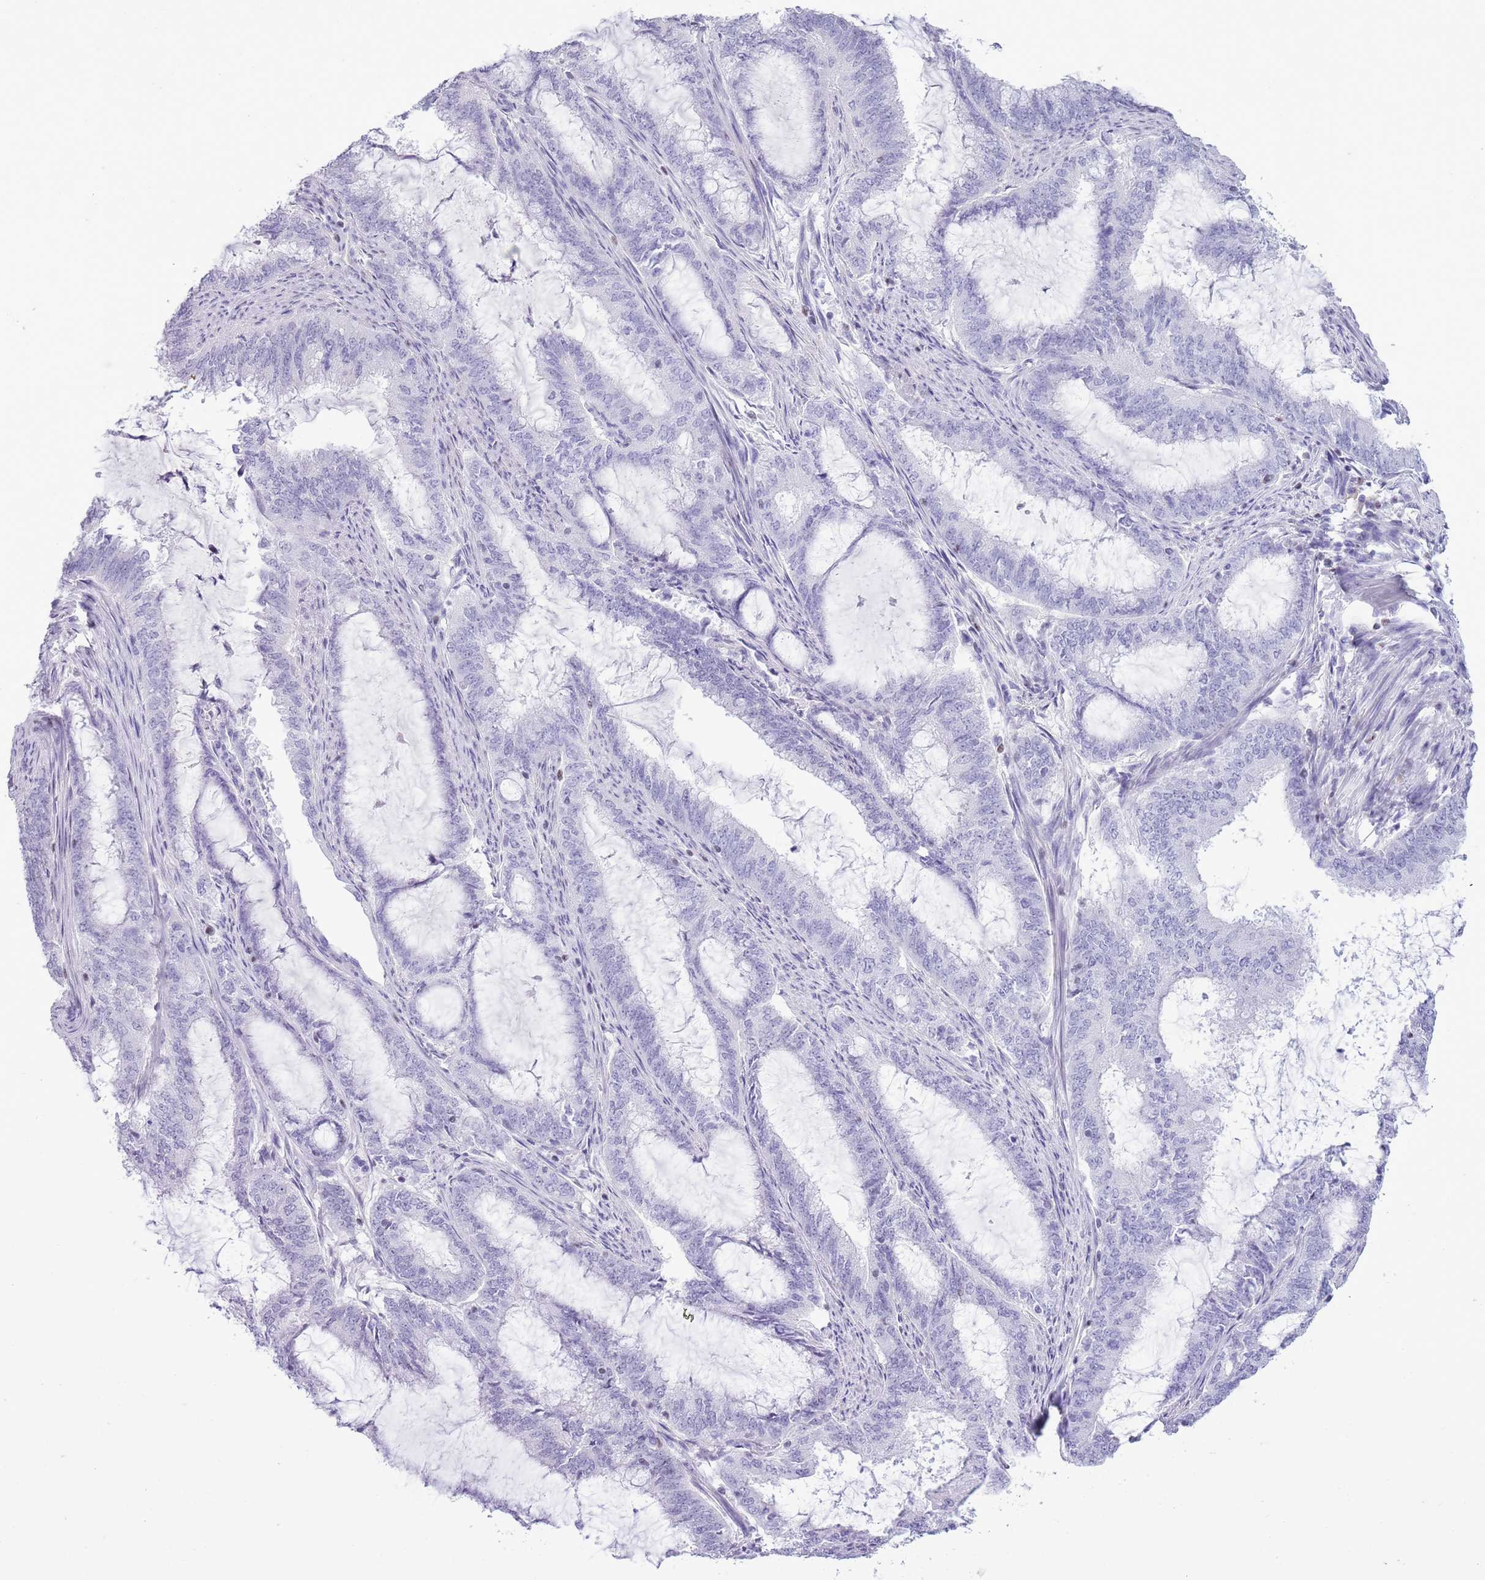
{"staining": {"intensity": "negative", "quantity": "none", "location": "none"}, "tissue": "endometrial cancer", "cell_type": "Tumor cells", "image_type": "cancer", "snomed": [{"axis": "morphology", "description": "Adenocarcinoma, NOS"}, {"axis": "topography", "description": "Endometrium"}], "caption": "Endometrial cancer stained for a protein using immunohistochemistry (IHC) displays no staining tumor cells.", "gene": "BCL11B", "patient": {"sex": "female", "age": 51}}